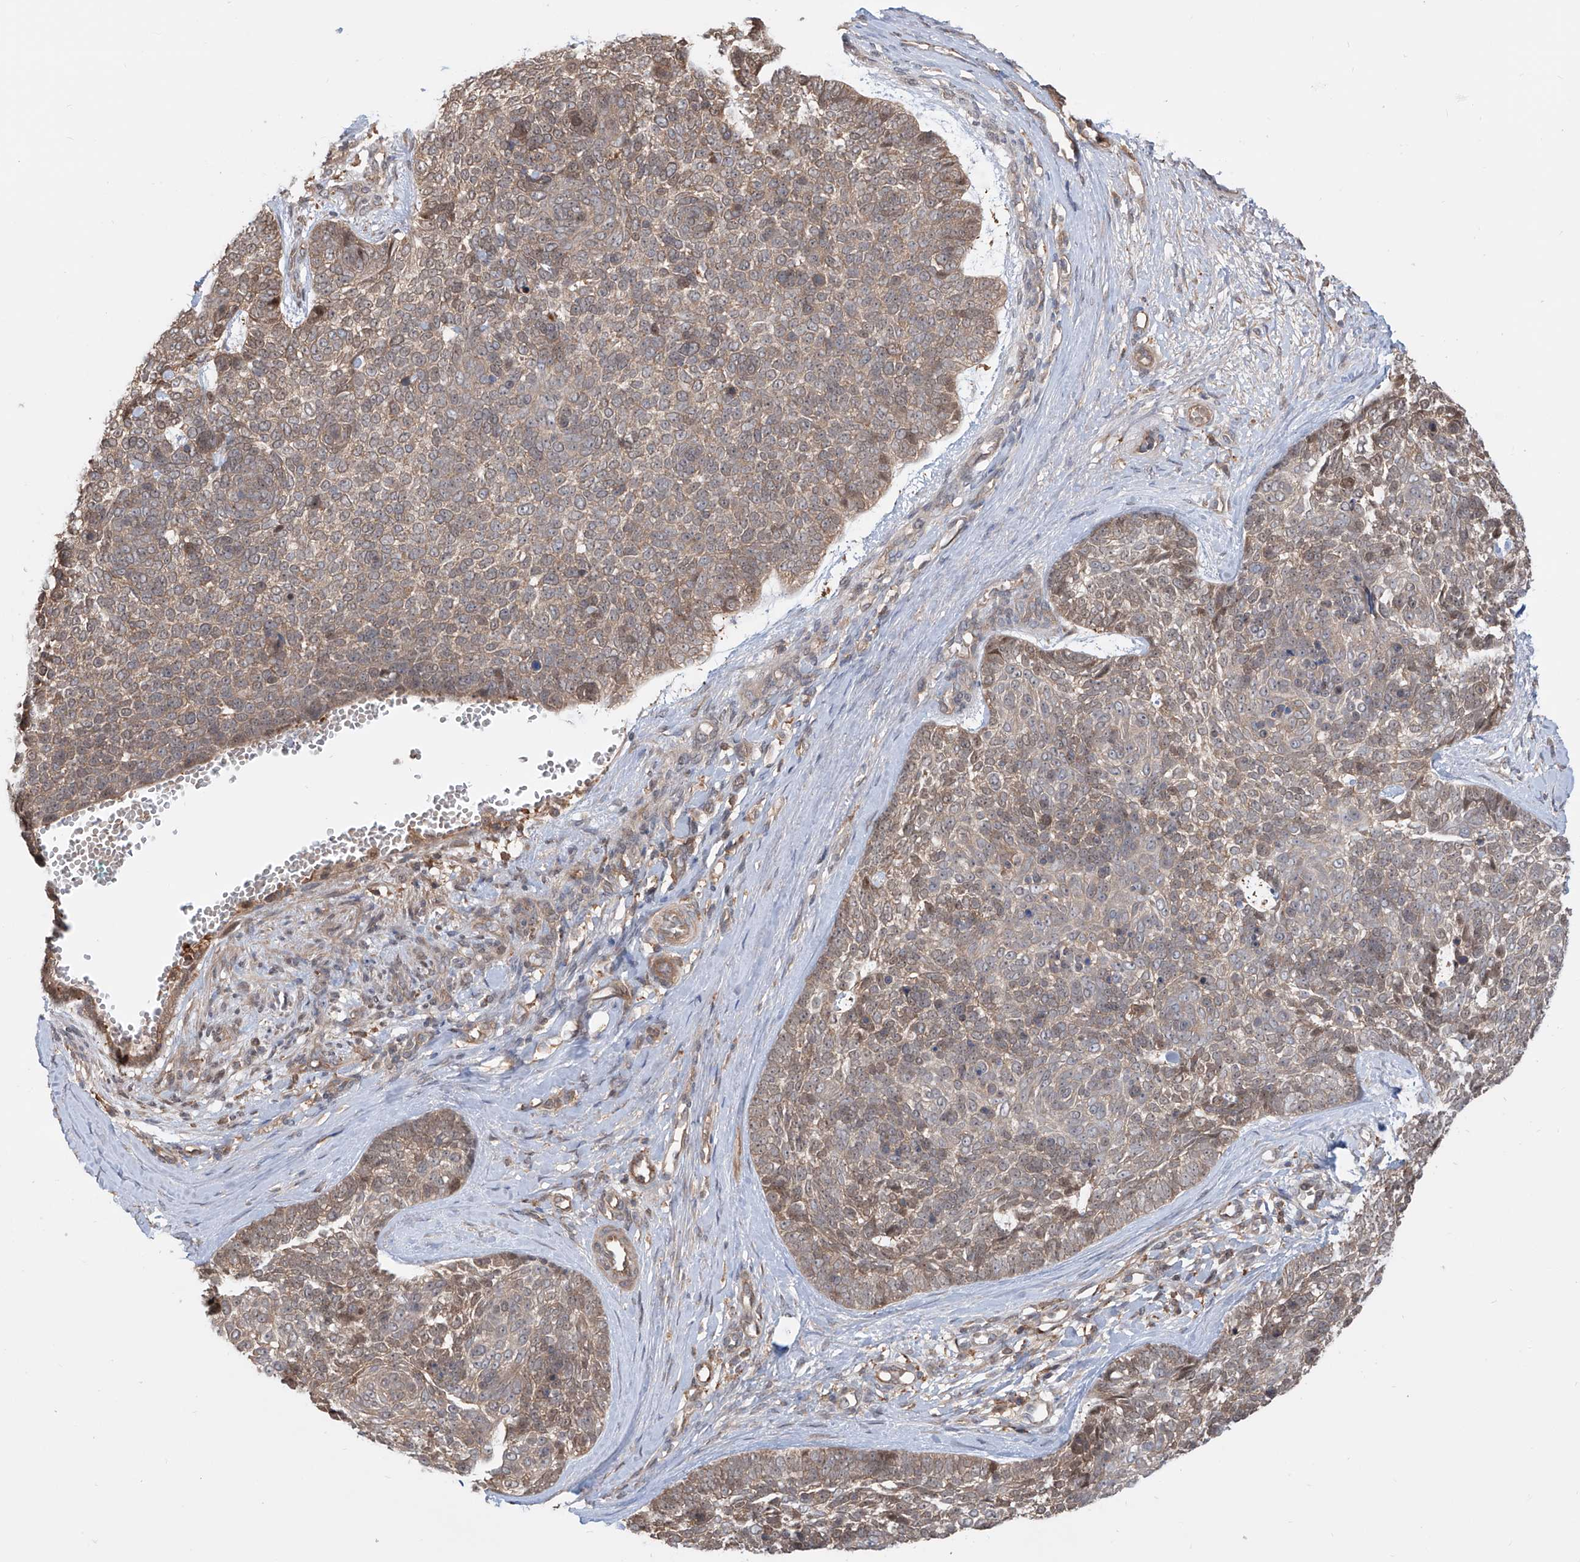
{"staining": {"intensity": "weak", "quantity": "<25%", "location": "cytoplasmic/membranous,nuclear"}, "tissue": "skin cancer", "cell_type": "Tumor cells", "image_type": "cancer", "snomed": [{"axis": "morphology", "description": "Basal cell carcinoma"}, {"axis": "topography", "description": "Skin"}], "caption": "Basal cell carcinoma (skin) was stained to show a protein in brown. There is no significant expression in tumor cells. Brightfield microscopy of immunohistochemistry stained with DAB (3,3'-diaminobenzidine) (brown) and hematoxylin (blue), captured at high magnification.", "gene": "HOXC8", "patient": {"sex": "female", "age": 81}}